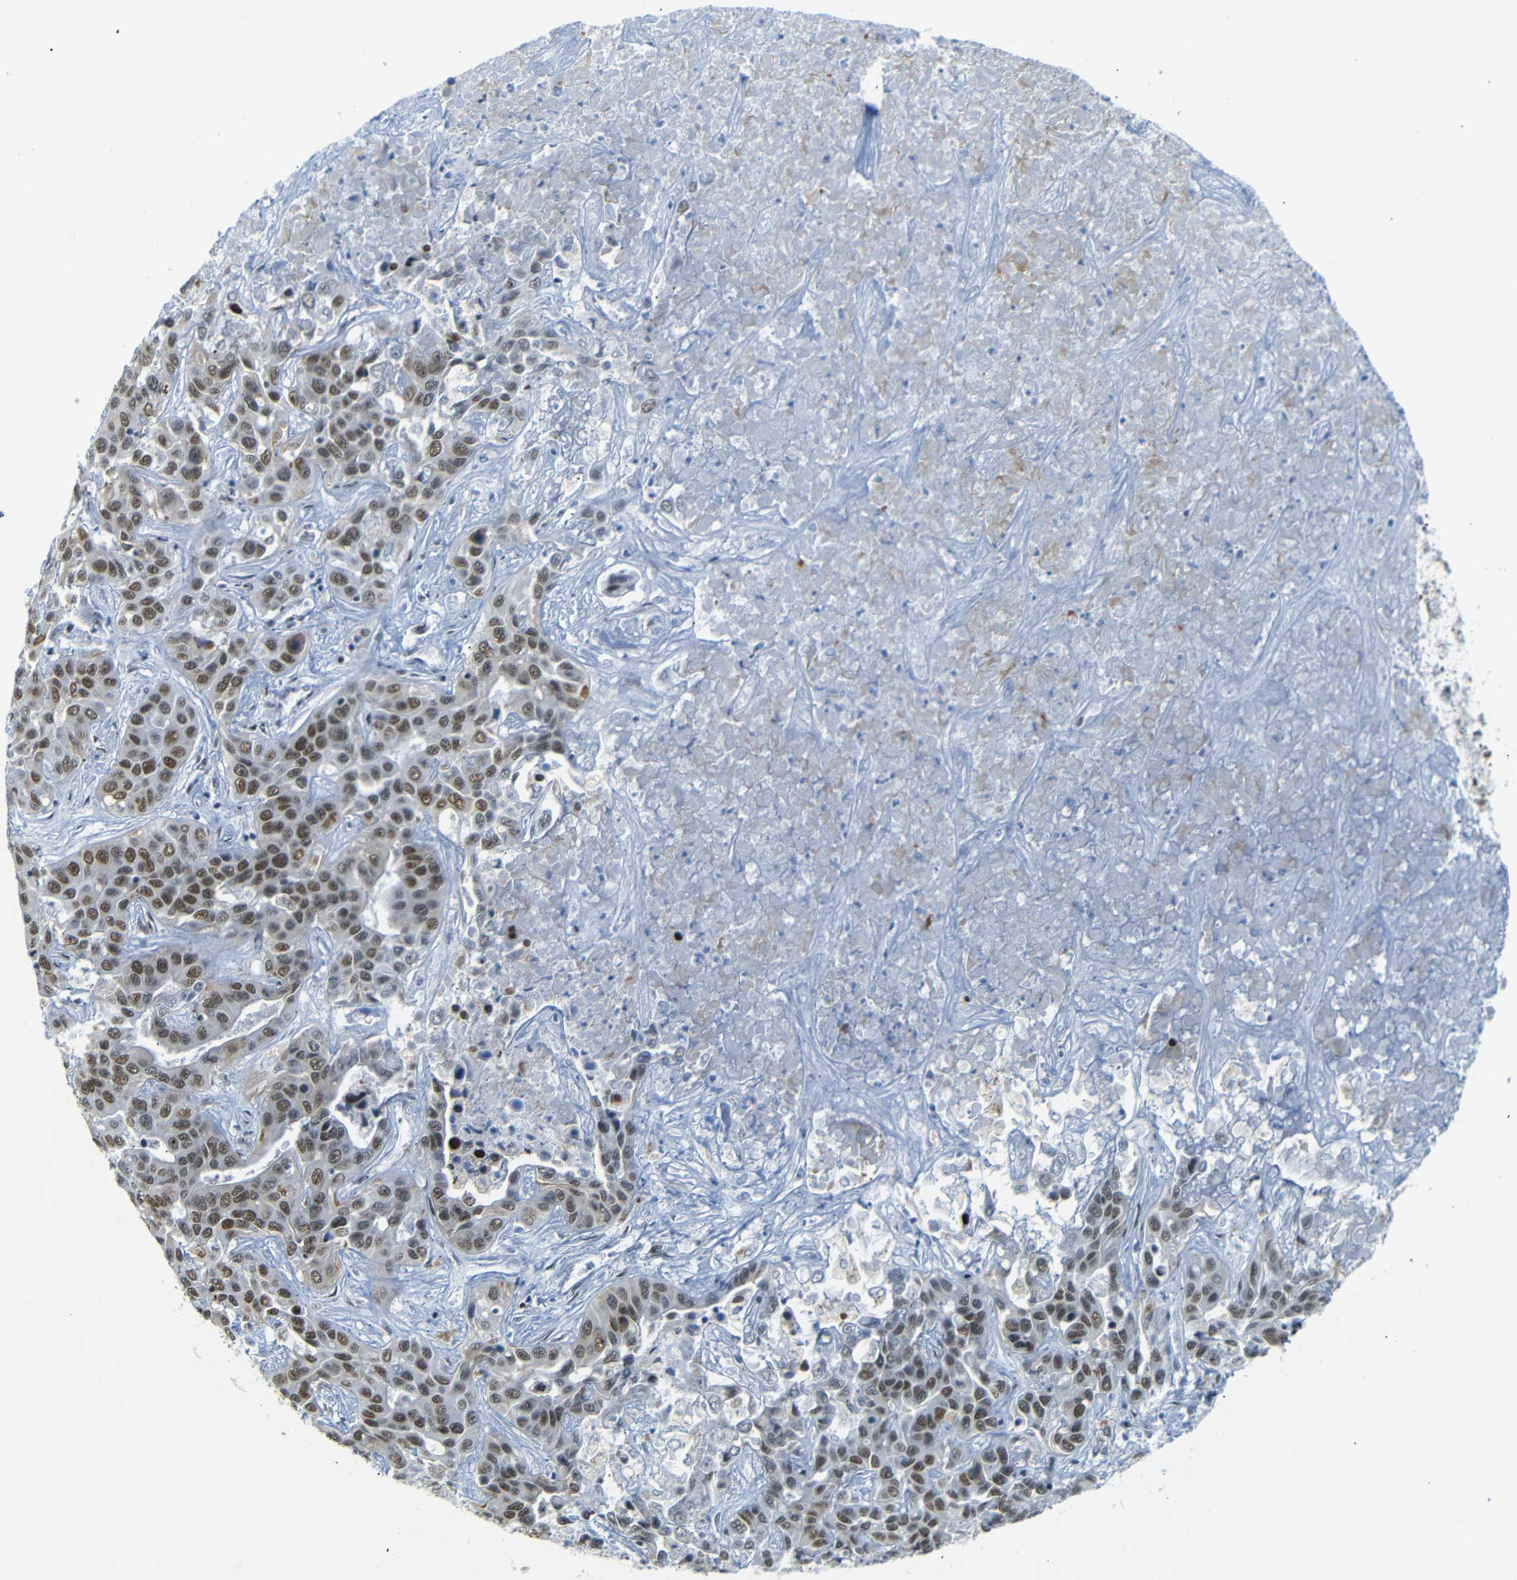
{"staining": {"intensity": "strong", "quantity": "<25%", "location": "nuclear"}, "tissue": "liver cancer", "cell_type": "Tumor cells", "image_type": "cancer", "snomed": [{"axis": "morphology", "description": "Cholangiocarcinoma"}, {"axis": "topography", "description": "Liver"}], "caption": "This is an image of immunohistochemistry (IHC) staining of cholangiocarcinoma (liver), which shows strong staining in the nuclear of tumor cells.", "gene": "TRA2B", "patient": {"sex": "female", "age": 52}}